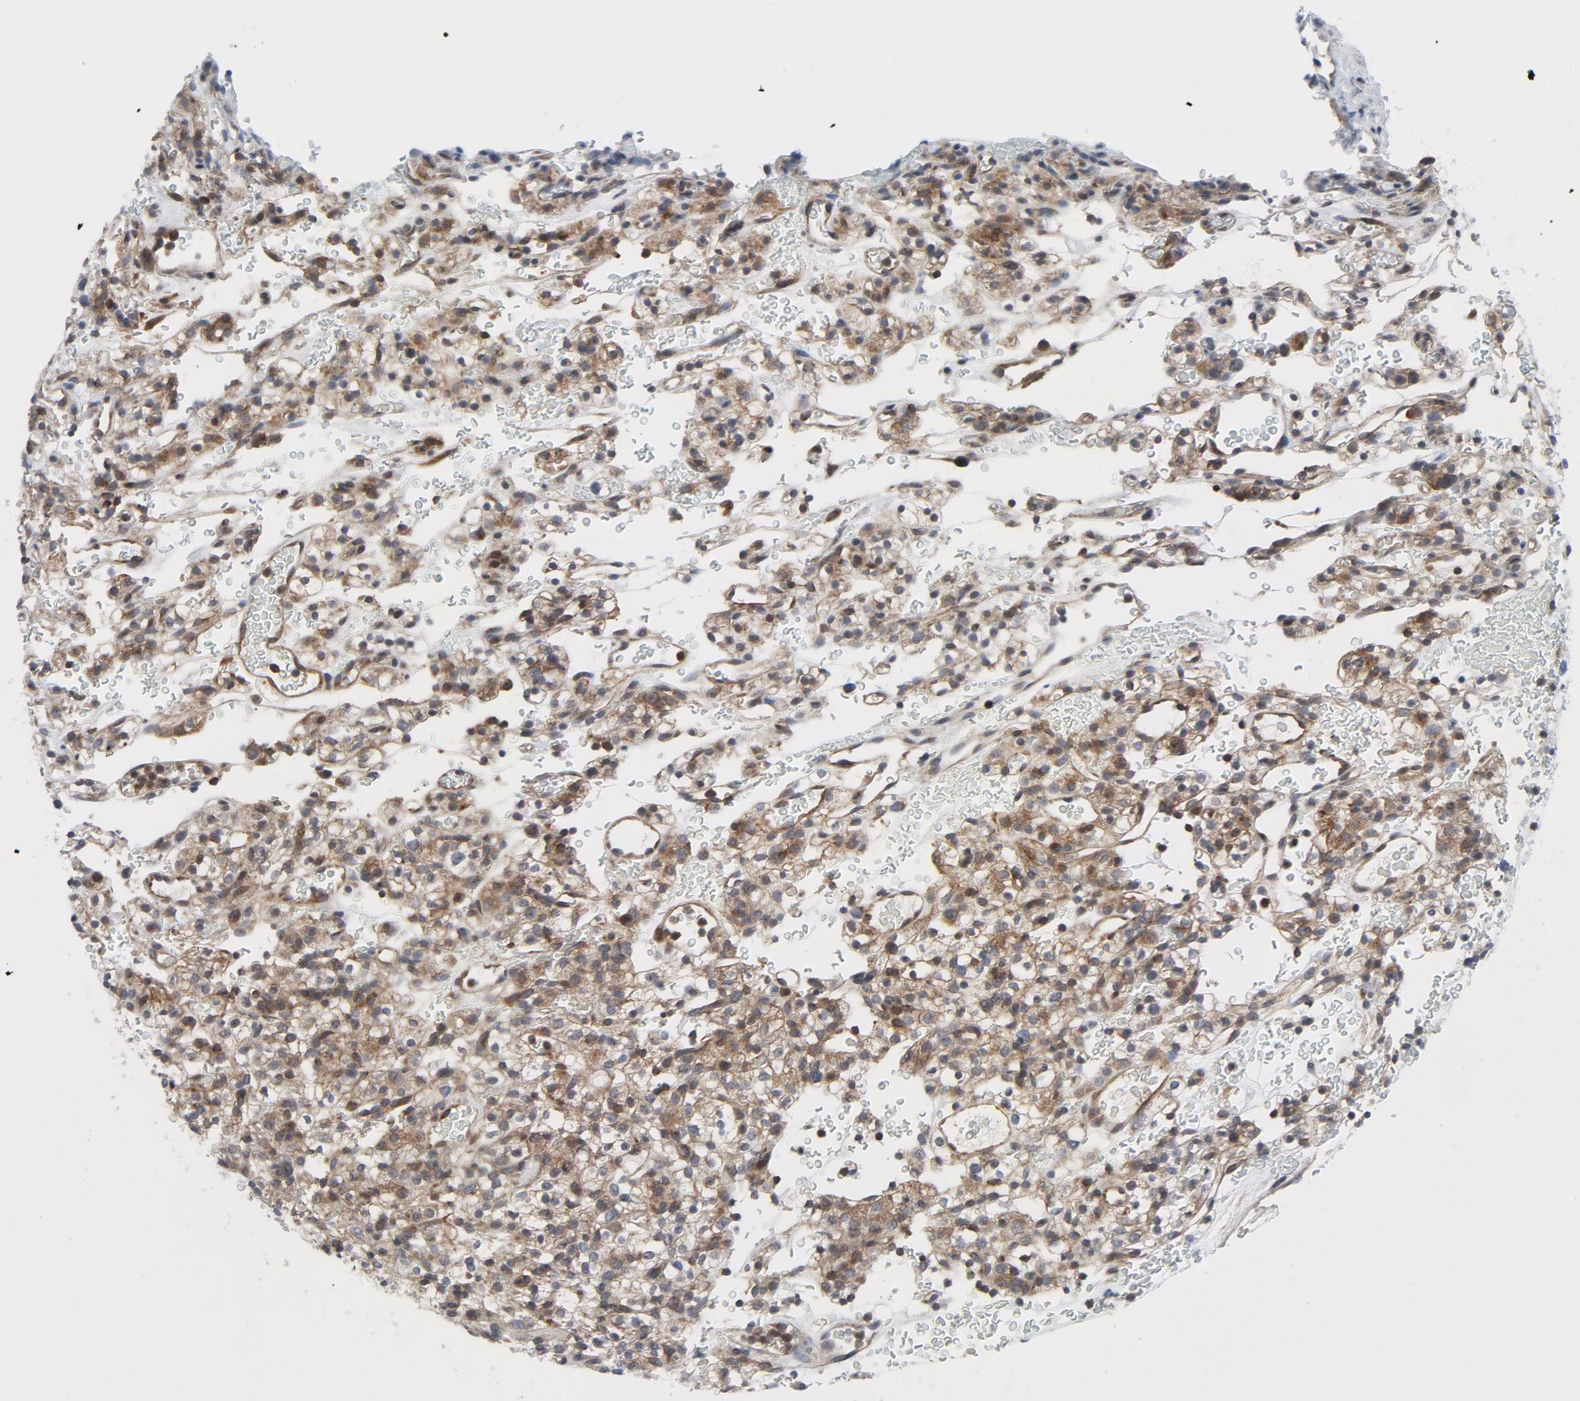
{"staining": {"intensity": "moderate", "quantity": ">75%", "location": "cytoplasmic/membranous"}, "tissue": "renal cancer", "cell_type": "Tumor cells", "image_type": "cancer", "snomed": [{"axis": "morphology", "description": "Normal tissue, NOS"}, {"axis": "morphology", "description": "Adenocarcinoma, NOS"}, {"axis": "topography", "description": "Kidney"}], "caption": "The photomicrograph displays a brown stain indicating the presence of a protein in the cytoplasmic/membranous of tumor cells in adenocarcinoma (renal). (DAB IHC, brown staining for protein, blue staining for nuclei).", "gene": "TSG101", "patient": {"sex": "female", "age": 72}}